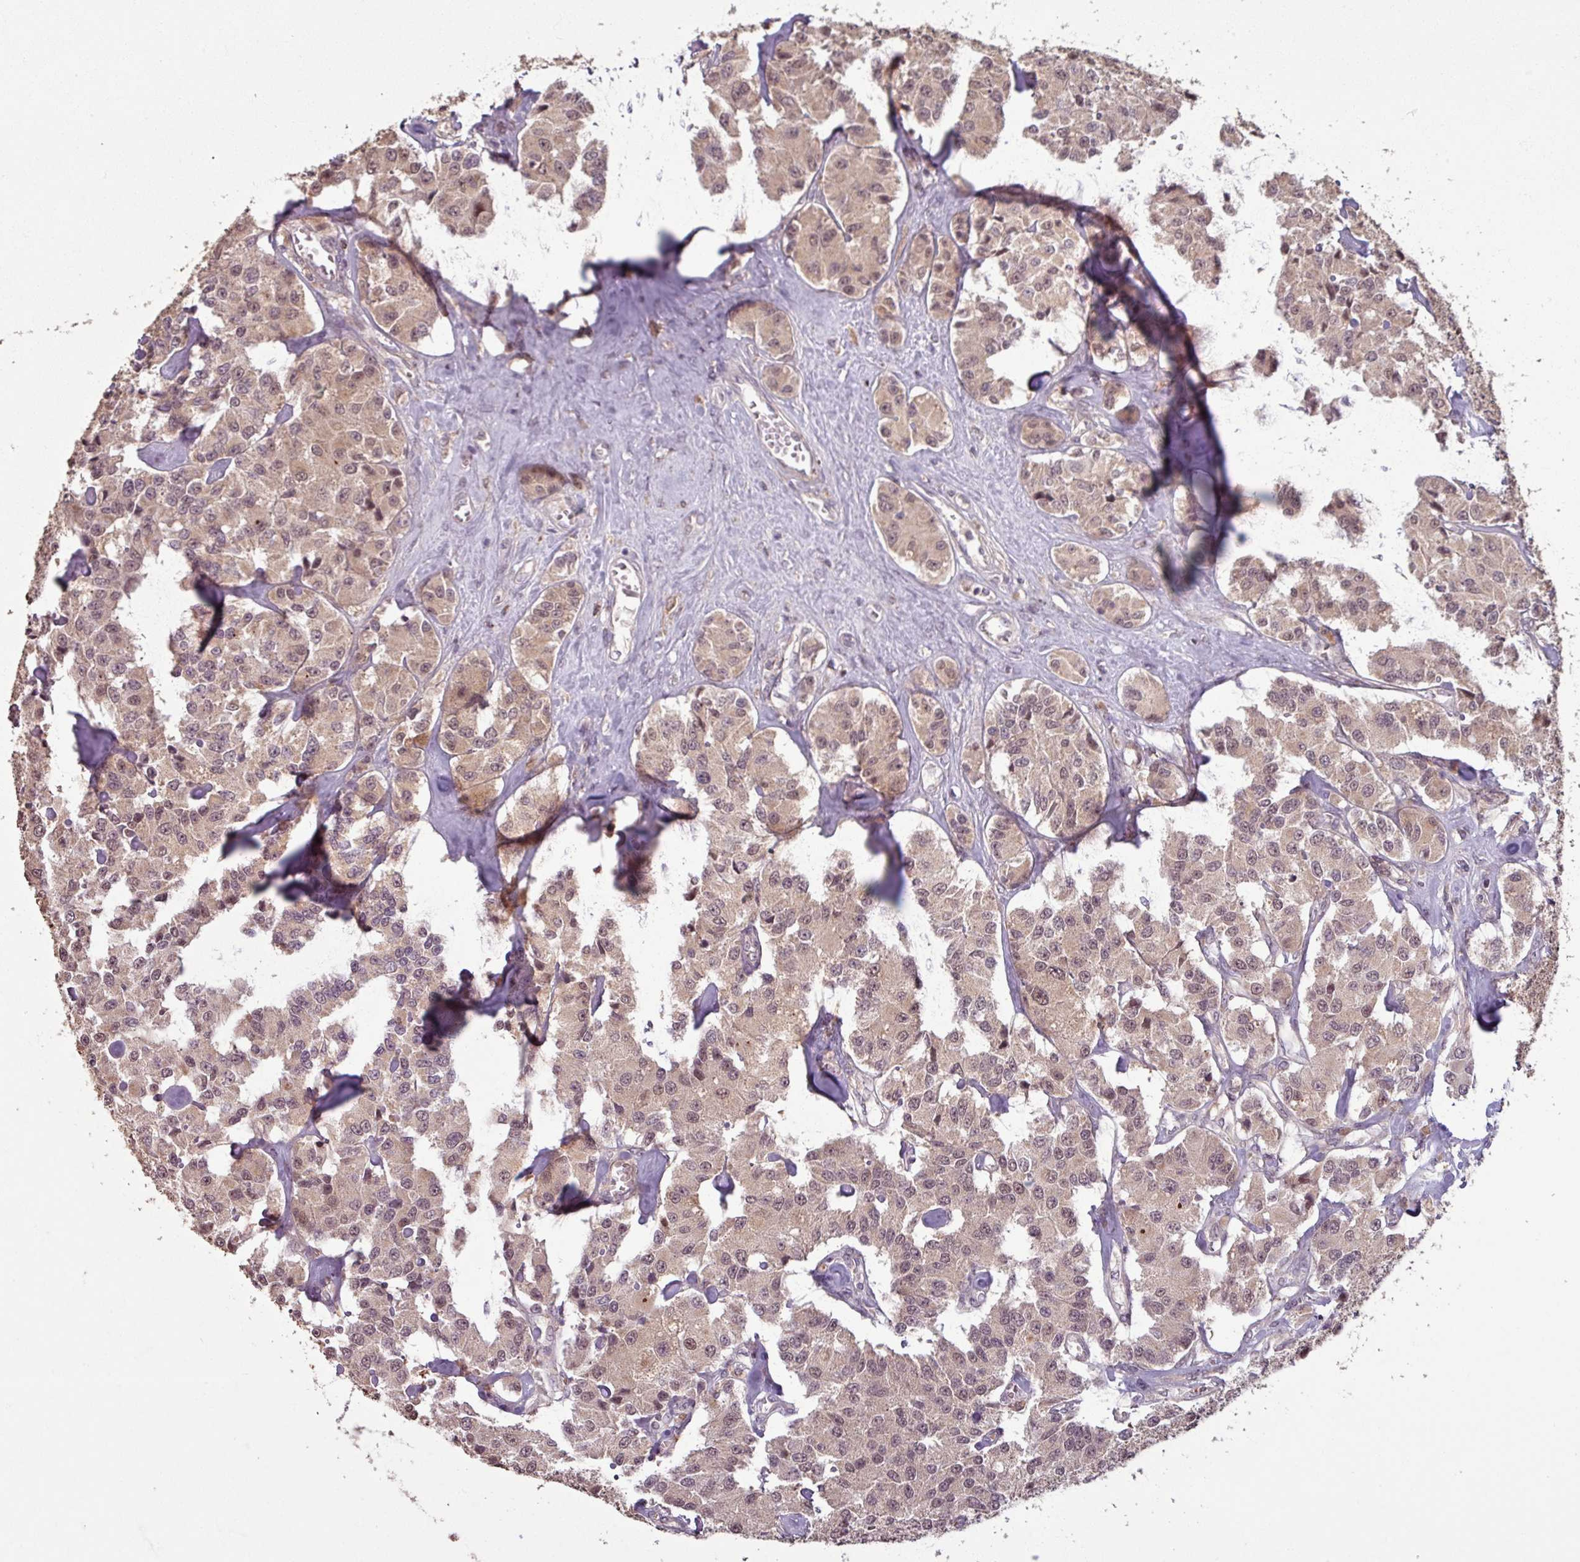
{"staining": {"intensity": "weak", "quantity": ">75%", "location": "cytoplasmic/membranous,nuclear"}, "tissue": "carcinoid", "cell_type": "Tumor cells", "image_type": "cancer", "snomed": [{"axis": "morphology", "description": "Carcinoid, malignant, NOS"}, {"axis": "topography", "description": "Pancreas"}], "caption": "IHC histopathology image of neoplastic tissue: human carcinoid stained using immunohistochemistry exhibits low levels of weak protein expression localized specifically in the cytoplasmic/membranous and nuclear of tumor cells, appearing as a cytoplasmic/membranous and nuclear brown color.", "gene": "OR6B1", "patient": {"sex": "male", "age": 41}}